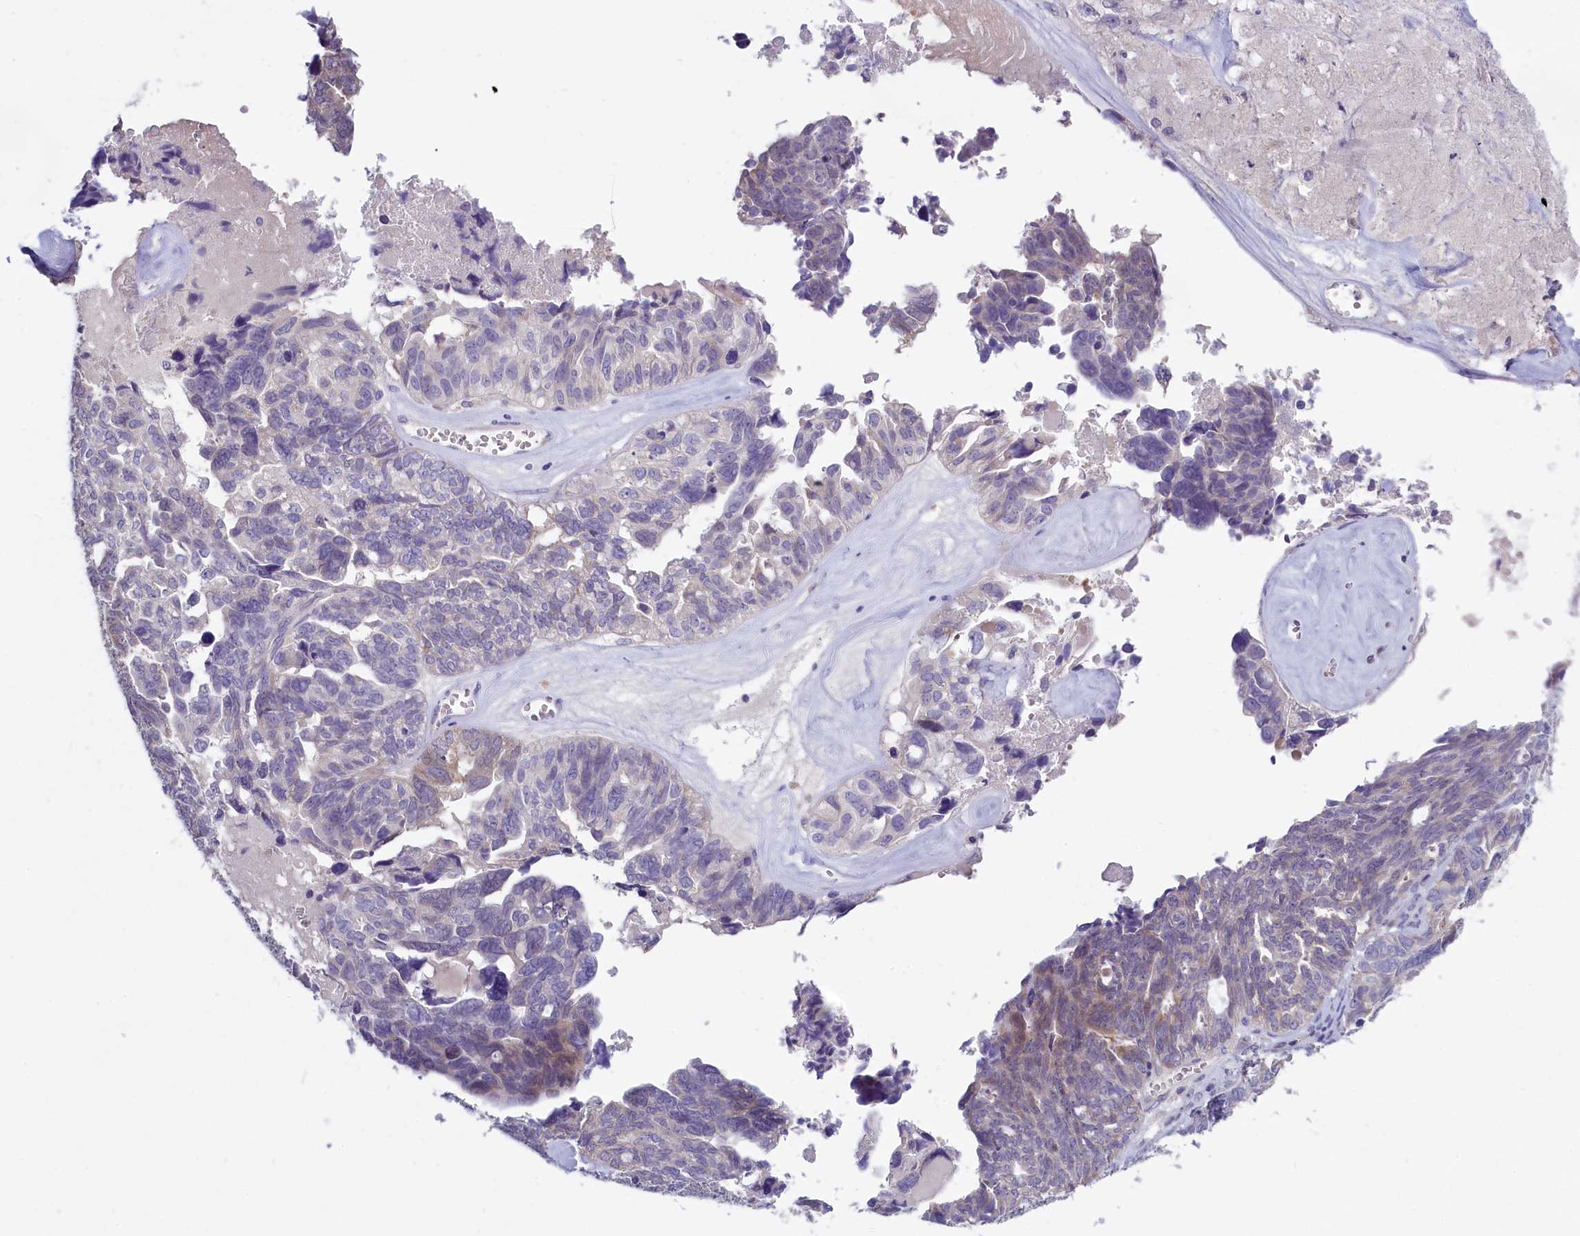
{"staining": {"intensity": "weak", "quantity": "25%-75%", "location": "cytoplasmic/membranous"}, "tissue": "ovarian cancer", "cell_type": "Tumor cells", "image_type": "cancer", "snomed": [{"axis": "morphology", "description": "Cystadenocarcinoma, serous, NOS"}, {"axis": "topography", "description": "Ovary"}], "caption": "IHC (DAB) staining of human serous cystadenocarcinoma (ovarian) demonstrates weak cytoplasmic/membranous protein expression in approximately 25%-75% of tumor cells.", "gene": "ENPP6", "patient": {"sex": "female", "age": 79}}